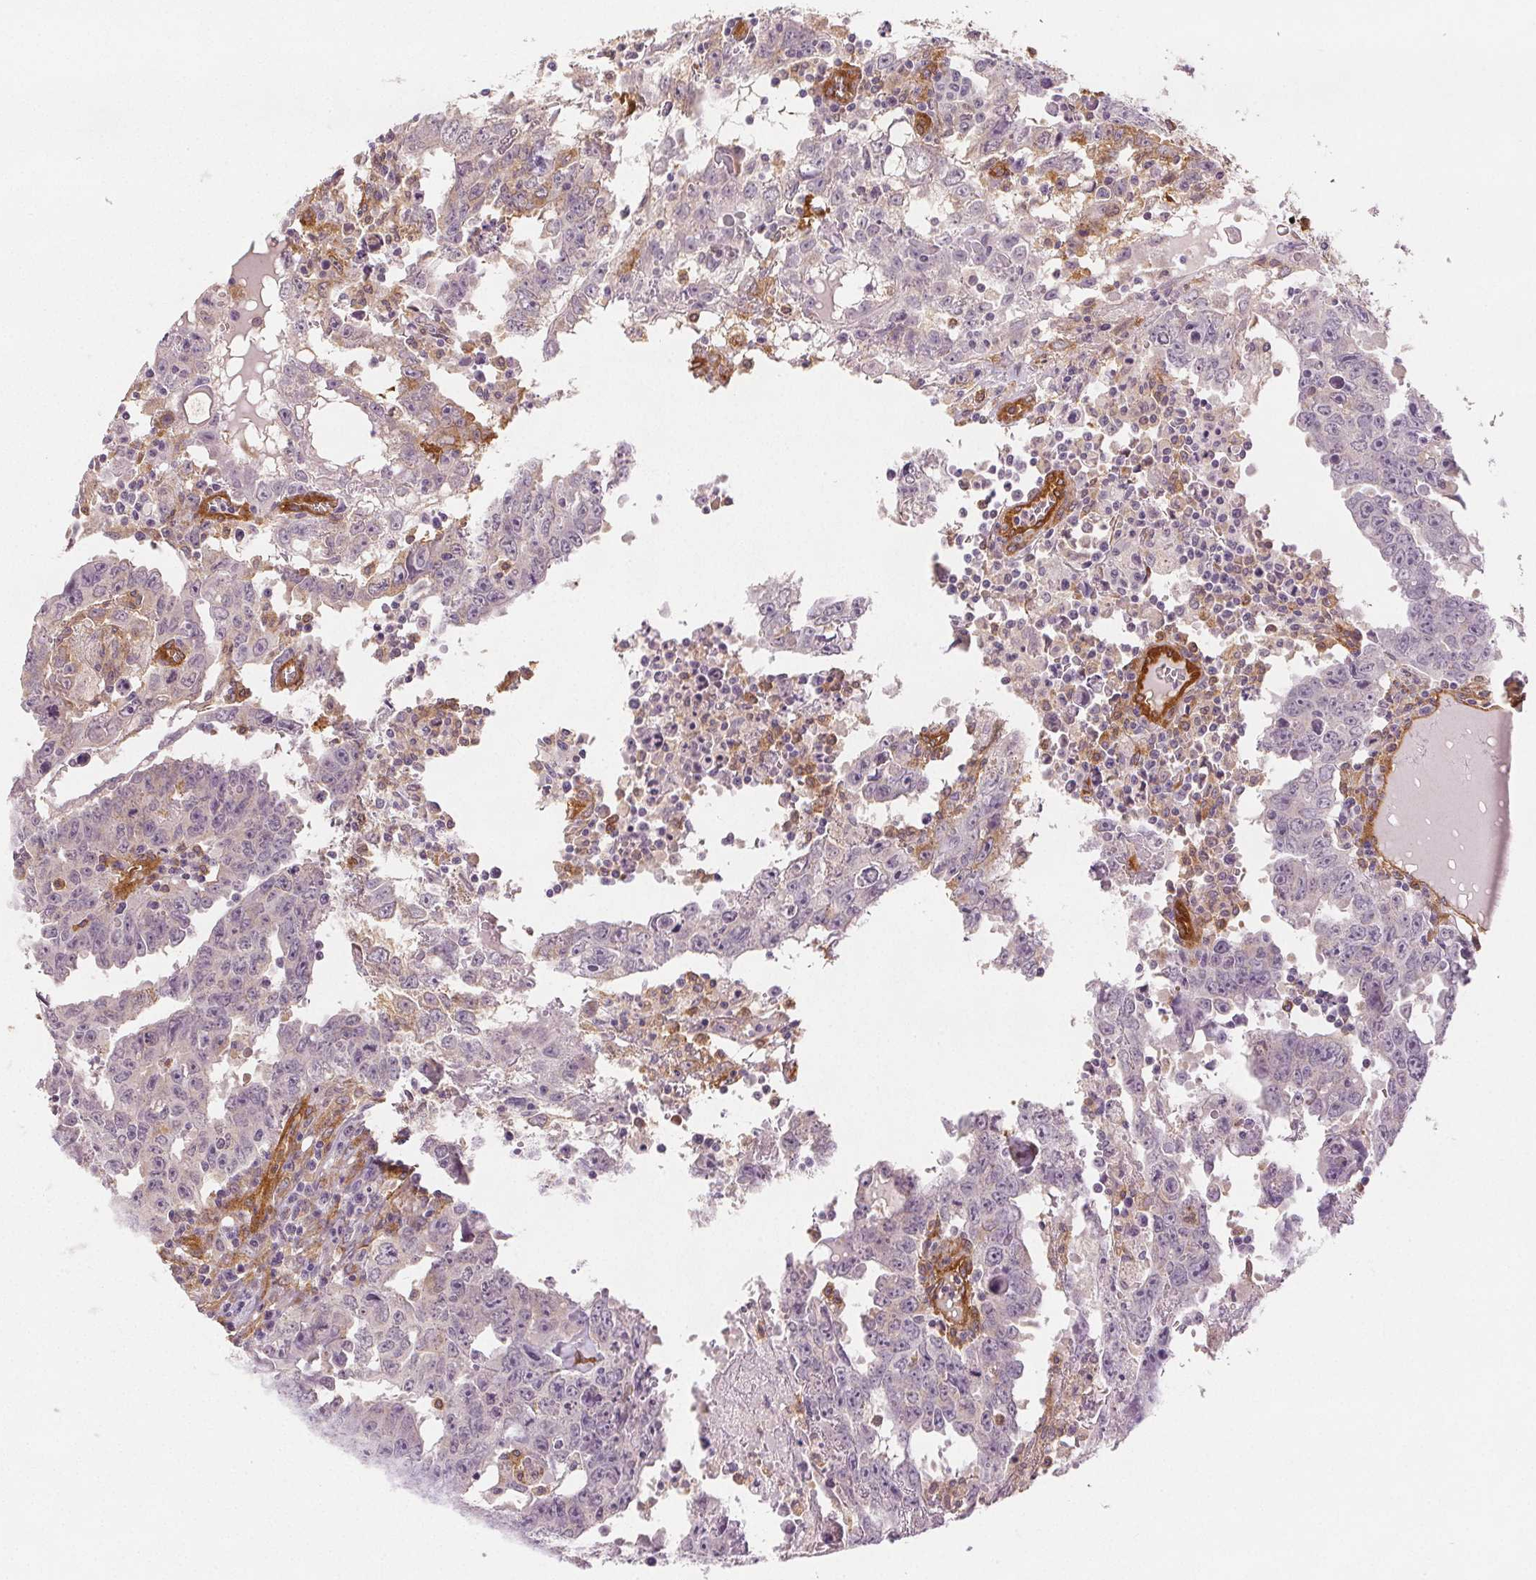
{"staining": {"intensity": "negative", "quantity": "none", "location": "none"}, "tissue": "testis cancer", "cell_type": "Tumor cells", "image_type": "cancer", "snomed": [{"axis": "morphology", "description": "Carcinoma, Embryonal, NOS"}, {"axis": "topography", "description": "Testis"}], "caption": "Tumor cells are negative for protein expression in human embryonal carcinoma (testis). (Brightfield microscopy of DAB (3,3'-diaminobenzidine) immunohistochemistry at high magnification).", "gene": "DIAPH2", "patient": {"sex": "male", "age": 22}}